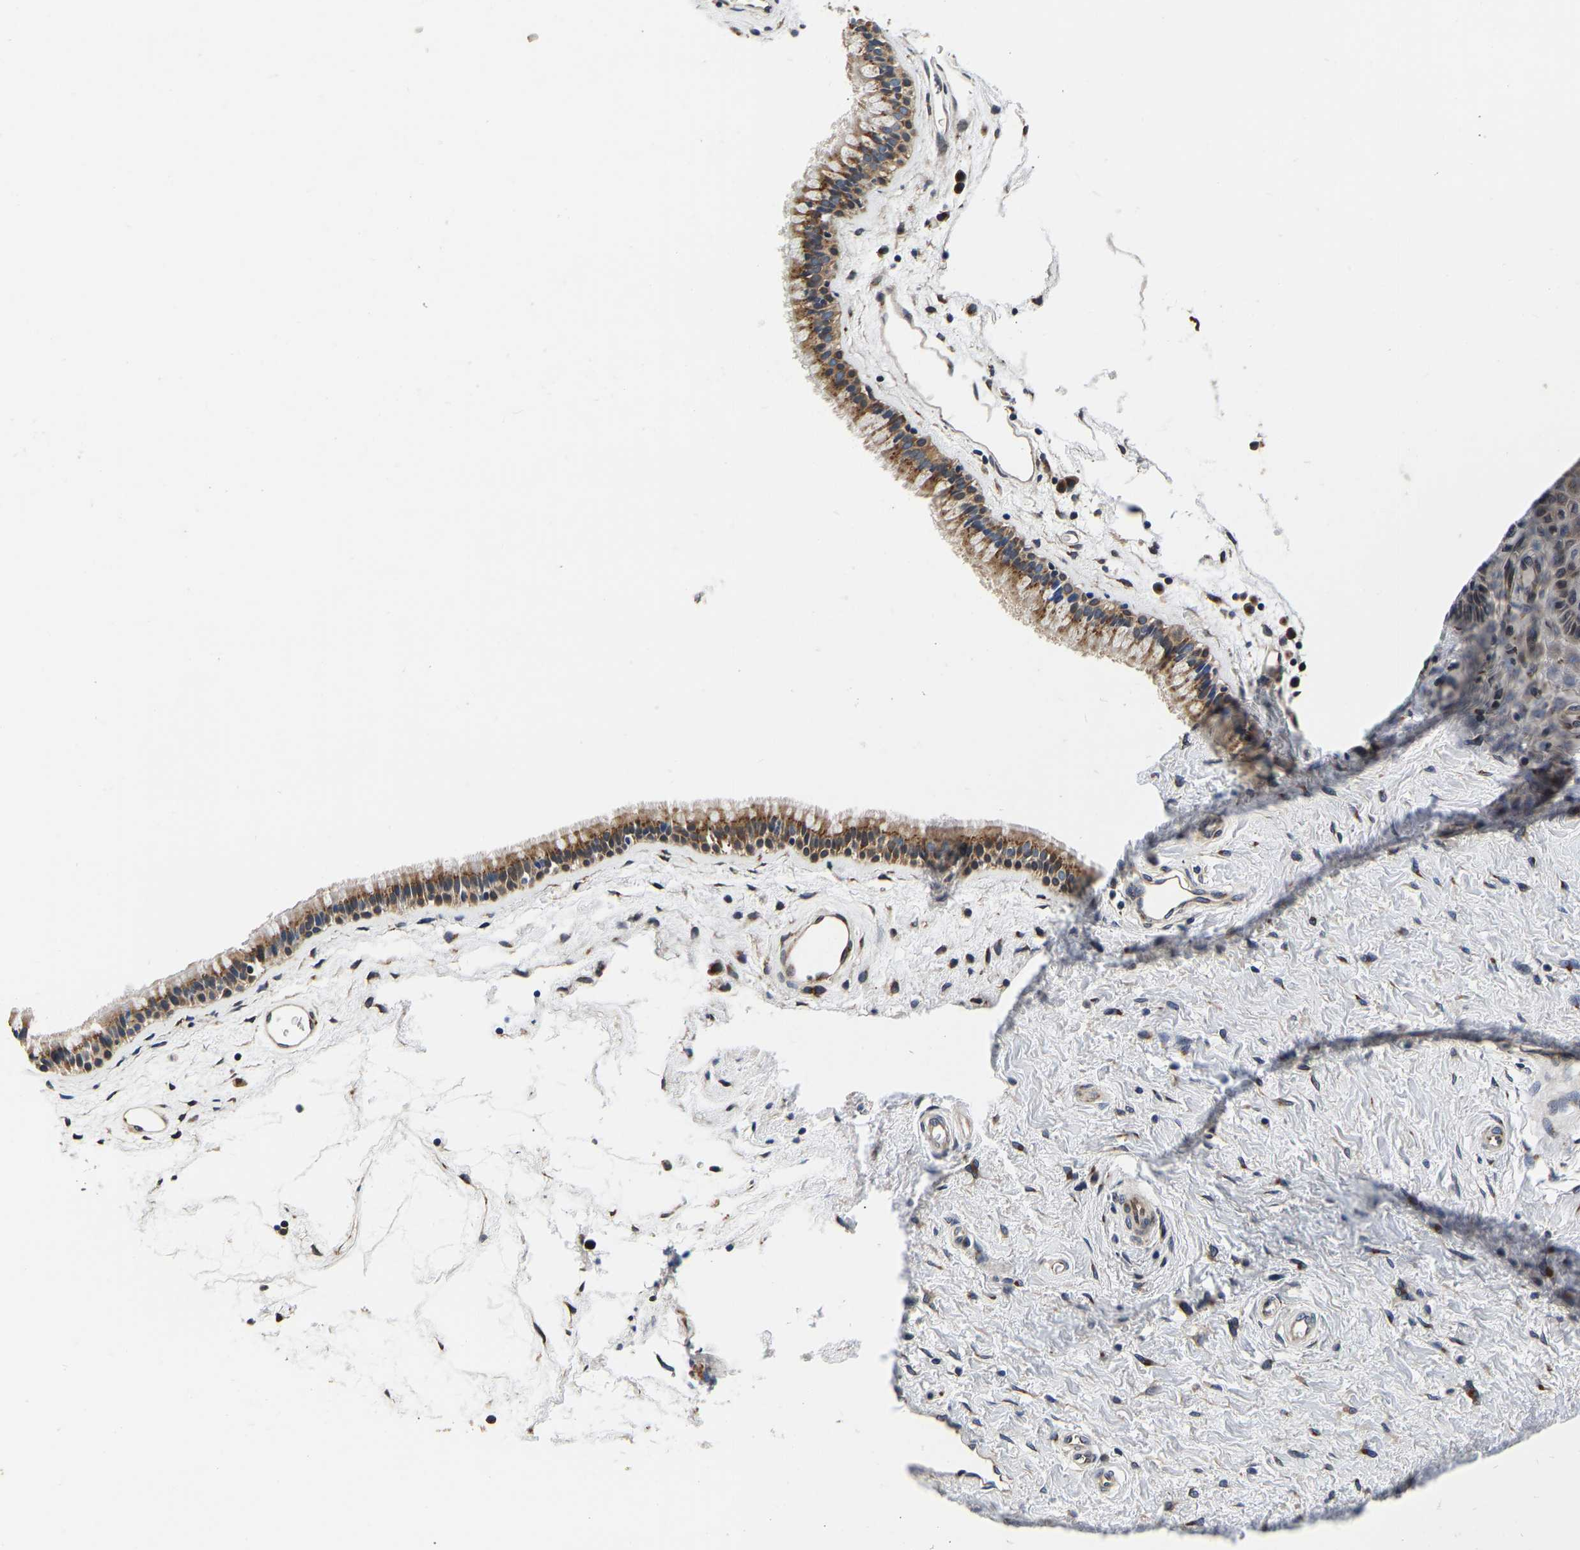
{"staining": {"intensity": "moderate", "quantity": ">75%", "location": "cytoplasmic/membranous"}, "tissue": "nasopharynx", "cell_type": "Respiratory epithelial cells", "image_type": "normal", "snomed": [{"axis": "morphology", "description": "Normal tissue, NOS"}, {"axis": "morphology", "description": "Inflammation, NOS"}, {"axis": "topography", "description": "Nasopharynx"}], "caption": "A medium amount of moderate cytoplasmic/membranous positivity is appreciated in about >75% of respiratory epithelial cells in normal nasopharynx. (DAB (3,3'-diaminobenzidine) IHC with brightfield microscopy, high magnification).", "gene": "RABAC1", "patient": {"sex": "male", "age": 48}}